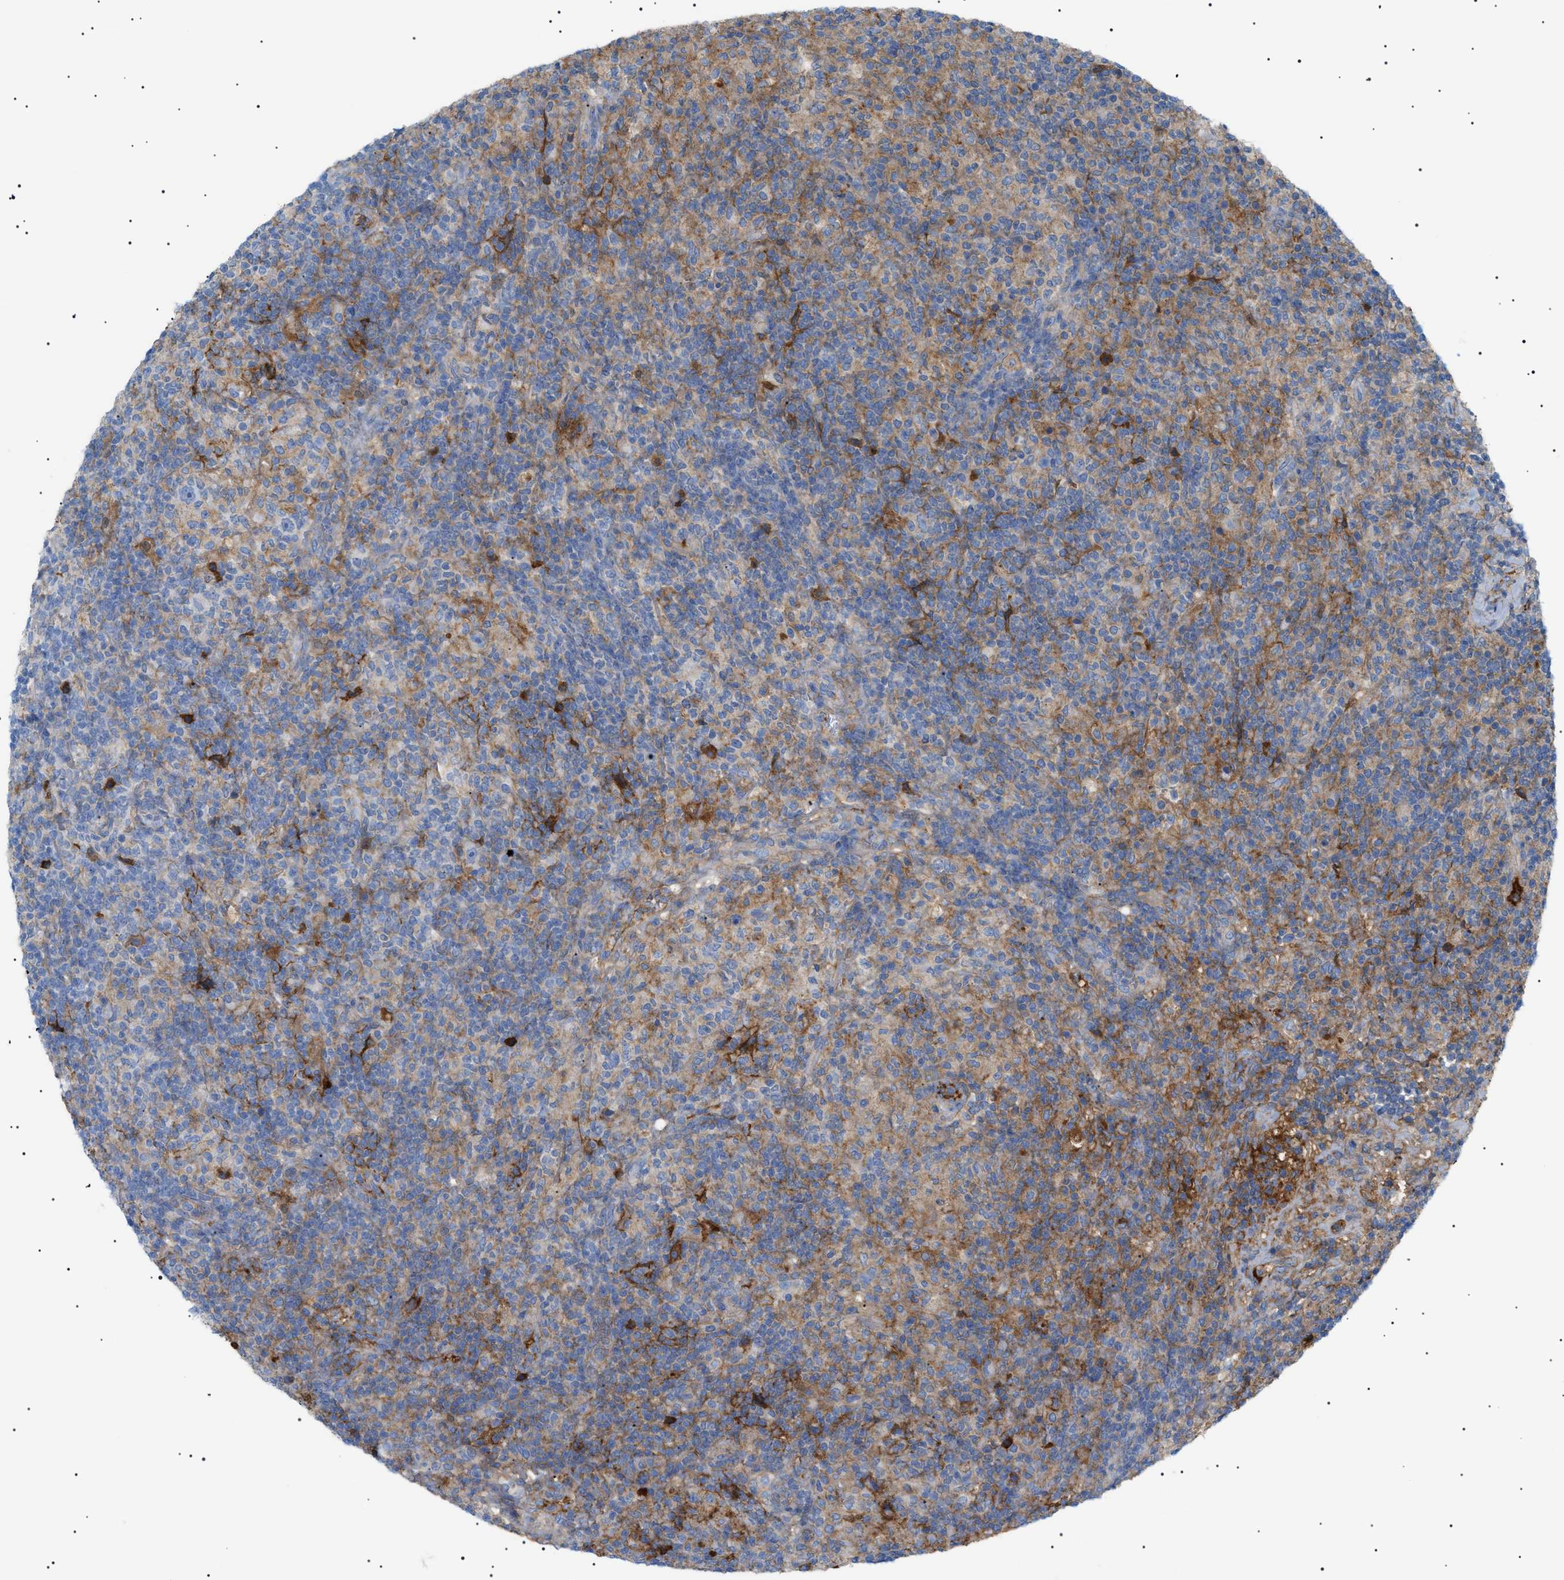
{"staining": {"intensity": "negative", "quantity": "none", "location": "none"}, "tissue": "lymphoma", "cell_type": "Tumor cells", "image_type": "cancer", "snomed": [{"axis": "morphology", "description": "Hodgkin's disease, NOS"}, {"axis": "topography", "description": "Lymph node"}], "caption": "Human lymphoma stained for a protein using immunohistochemistry (IHC) shows no staining in tumor cells.", "gene": "LPA", "patient": {"sex": "male", "age": 70}}